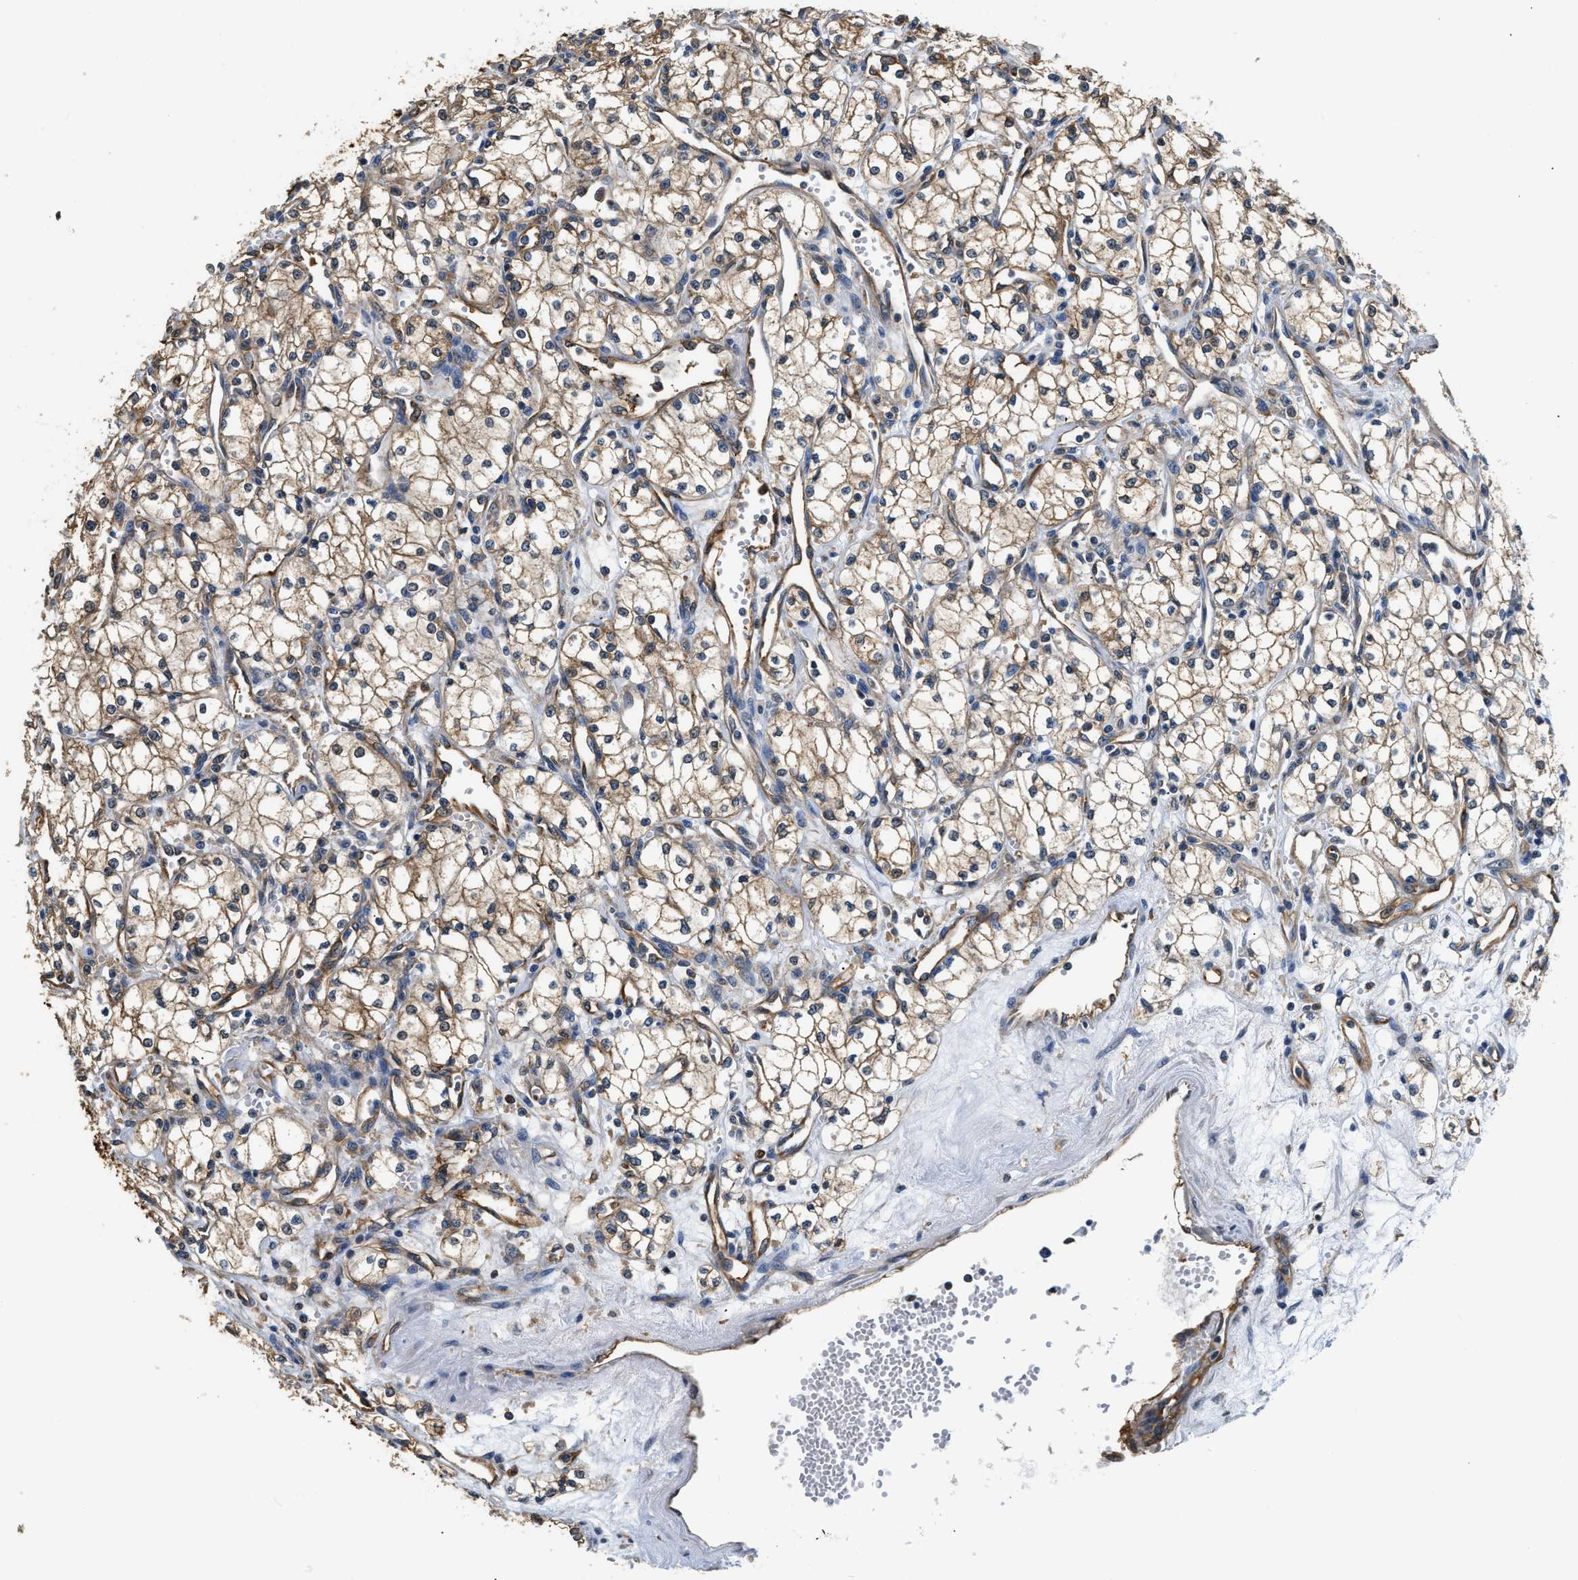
{"staining": {"intensity": "moderate", "quantity": ">75%", "location": "cytoplasmic/membranous"}, "tissue": "renal cancer", "cell_type": "Tumor cells", "image_type": "cancer", "snomed": [{"axis": "morphology", "description": "Adenocarcinoma, NOS"}, {"axis": "topography", "description": "Kidney"}], "caption": "Human renal cancer (adenocarcinoma) stained with a brown dye exhibits moderate cytoplasmic/membranous positive expression in about >75% of tumor cells.", "gene": "PPP2R1B", "patient": {"sex": "male", "age": 59}}